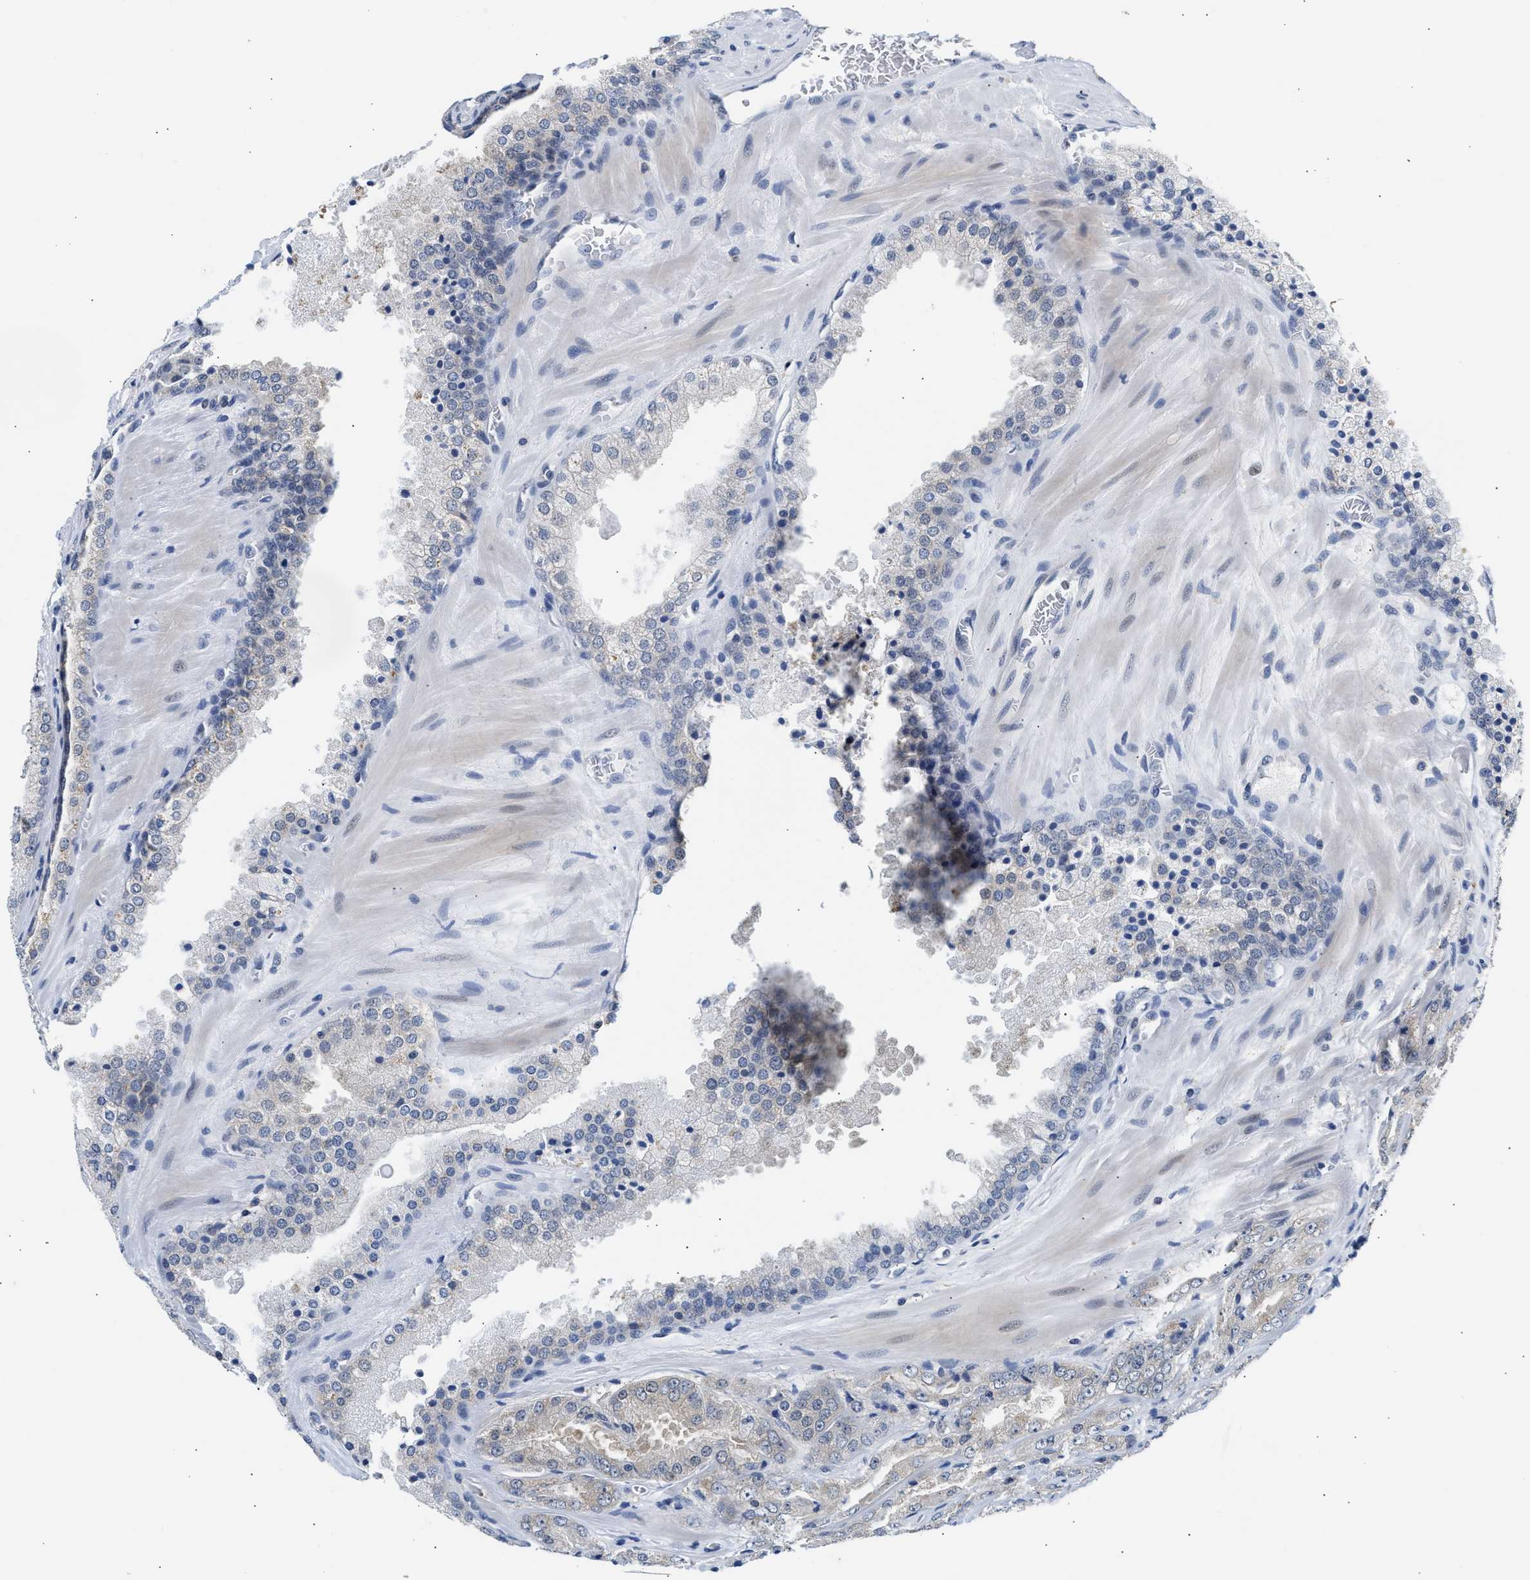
{"staining": {"intensity": "negative", "quantity": "none", "location": "none"}, "tissue": "prostate cancer", "cell_type": "Tumor cells", "image_type": "cancer", "snomed": [{"axis": "morphology", "description": "Adenocarcinoma, High grade"}, {"axis": "topography", "description": "Prostate"}], "caption": "This is an immunohistochemistry photomicrograph of human prostate cancer (adenocarcinoma (high-grade)). There is no expression in tumor cells.", "gene": "PPM1L", "patient": {"sex": "male", "age": 65}}